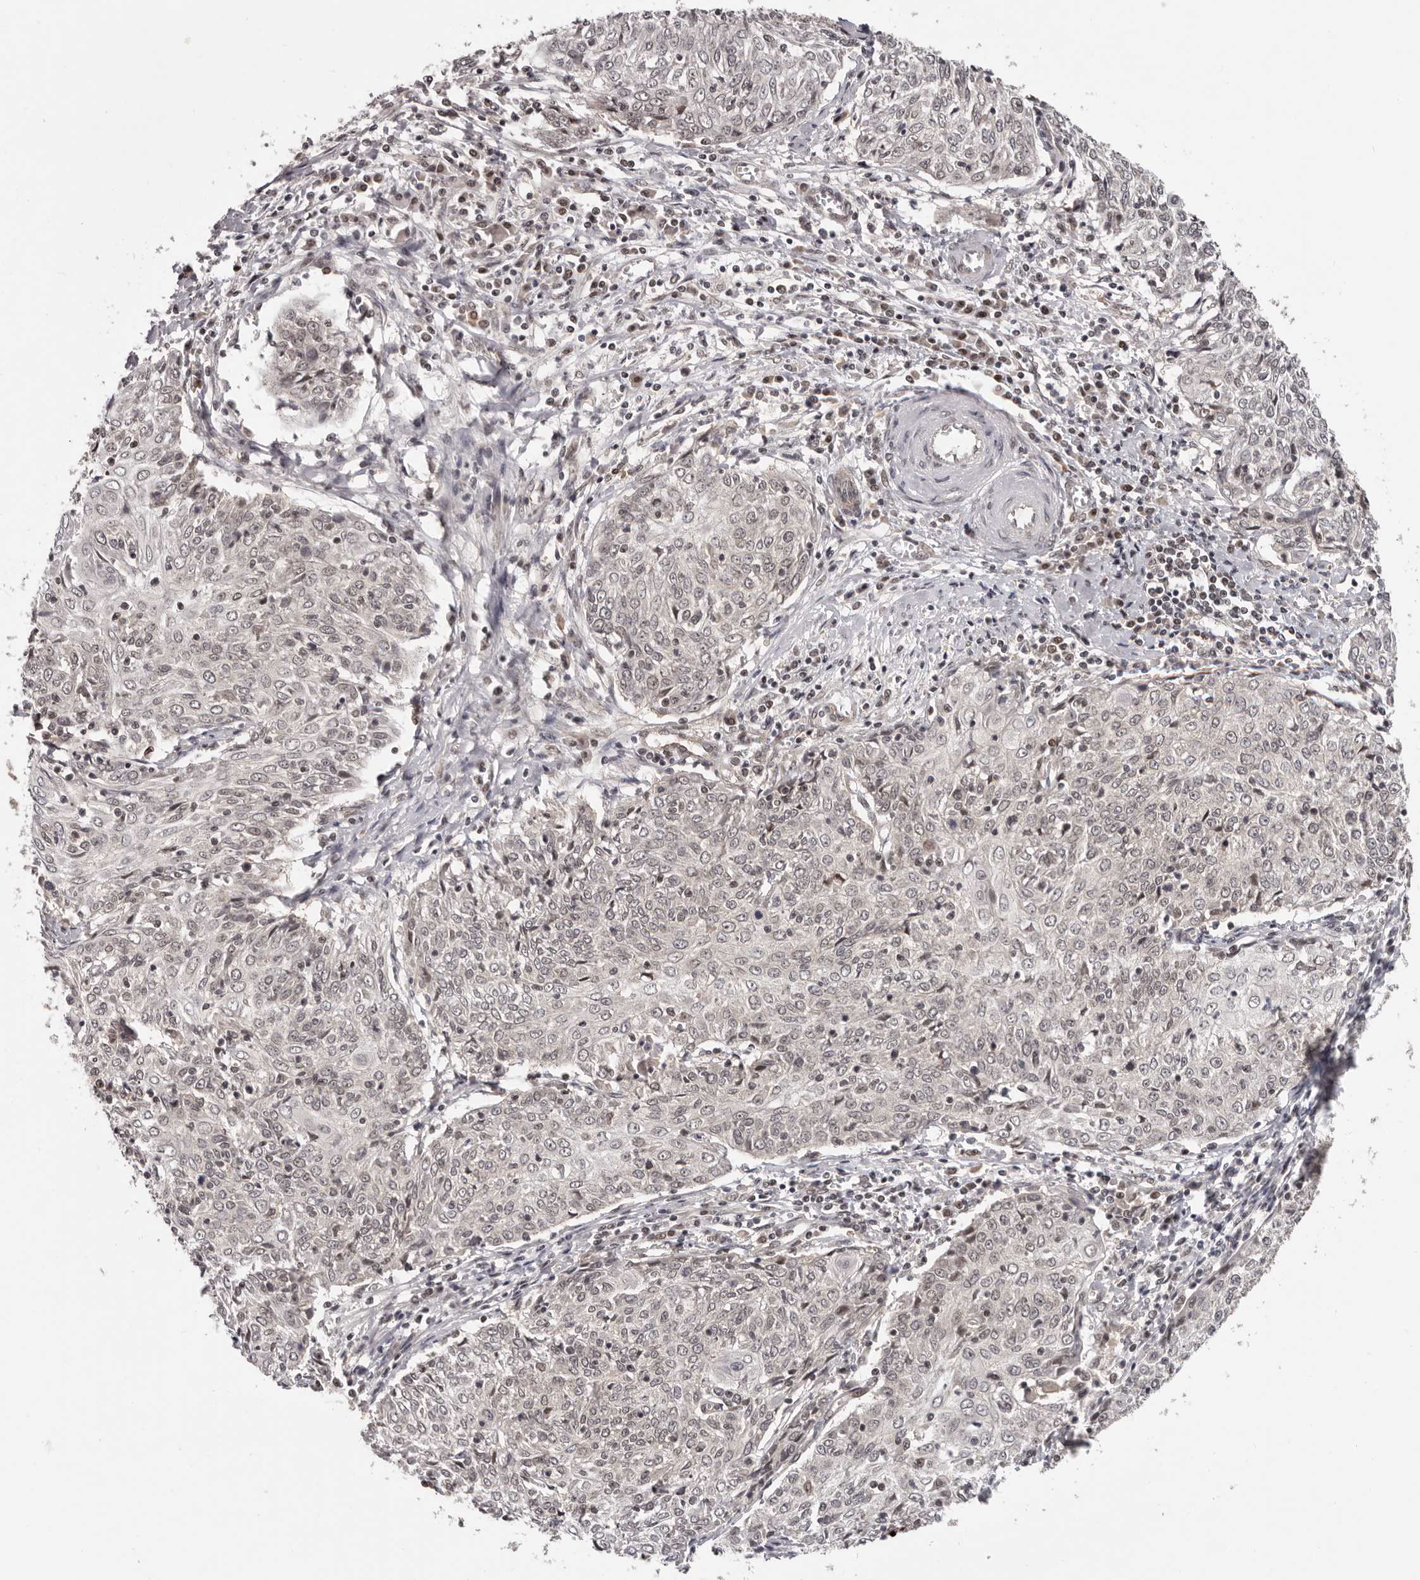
{"staining": {"intensity": "weak", "quantity": "25%-75%", "location": "nuclear"}, "tissue": "cervical cancer", "cell_type": "Tumor cells", "image_type": "cancer", "snomed": [{"axis": "morphology", "description": "Squamous cell carcinoma, NOS"}, {"axis": "topography", "description": "Cervix"}], "caption": "High-magnification brightfield microscopy of squamous cell carcinoma (cervical) stained with DAB (3,3'-diaminobenzidine) (brown) and counterstained with hematoxylin (blue). tumor cells exhibit weak nuclear positivity is seen in approximately25%-75% of cells. The staining was performed using DAB (3,3'-diaminobenzidine) to visualize the protein expression in brown, while the nuclei were stained in blue with hematoxylin (Magnification: 20x).", "gene": "TBX5", "patient": {"sex": "female", "age": 48}}